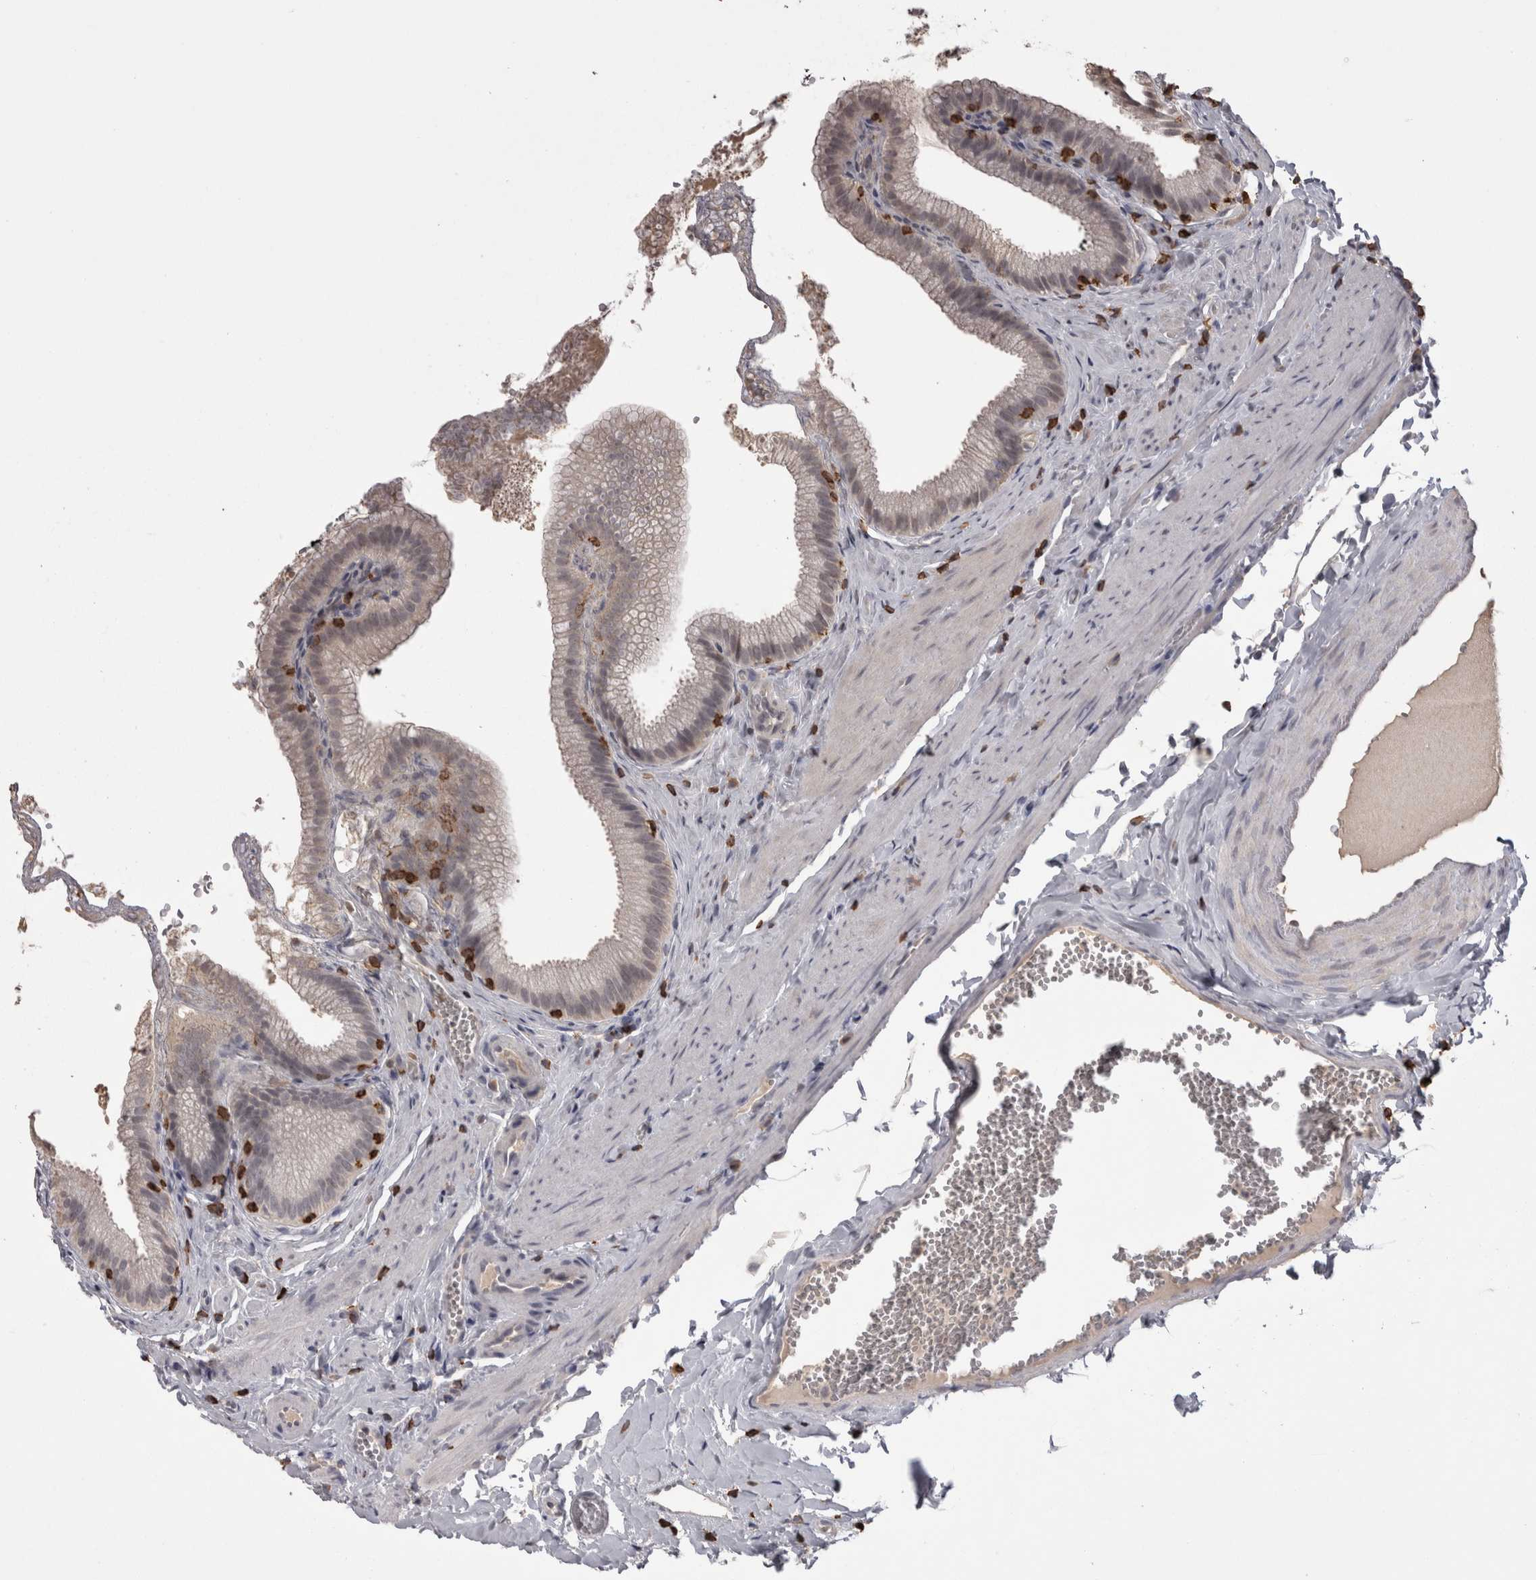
{"staining": {"intensity": "negative", "quantity": "none", "location": "none"}, "tissue": "gallbladder", "cell_type": "Glandular cells", "image_type": "normal", "snomed": [{"axis": "morphology", "description": "Normal tissue, NOS"}, {"axis": "topography", "description": "Gallbladder"}], "caption": "Glandular cells show no significant expression in benign gallbladder. (Stains: DAB (3,3'-diaminobenzidine) IHC with hematoxylin counter stain, Microscopy: brightfield microscopy at high magnification).", "gene": "SKAP1", "patient": {"sex": "male", "age": 38}}